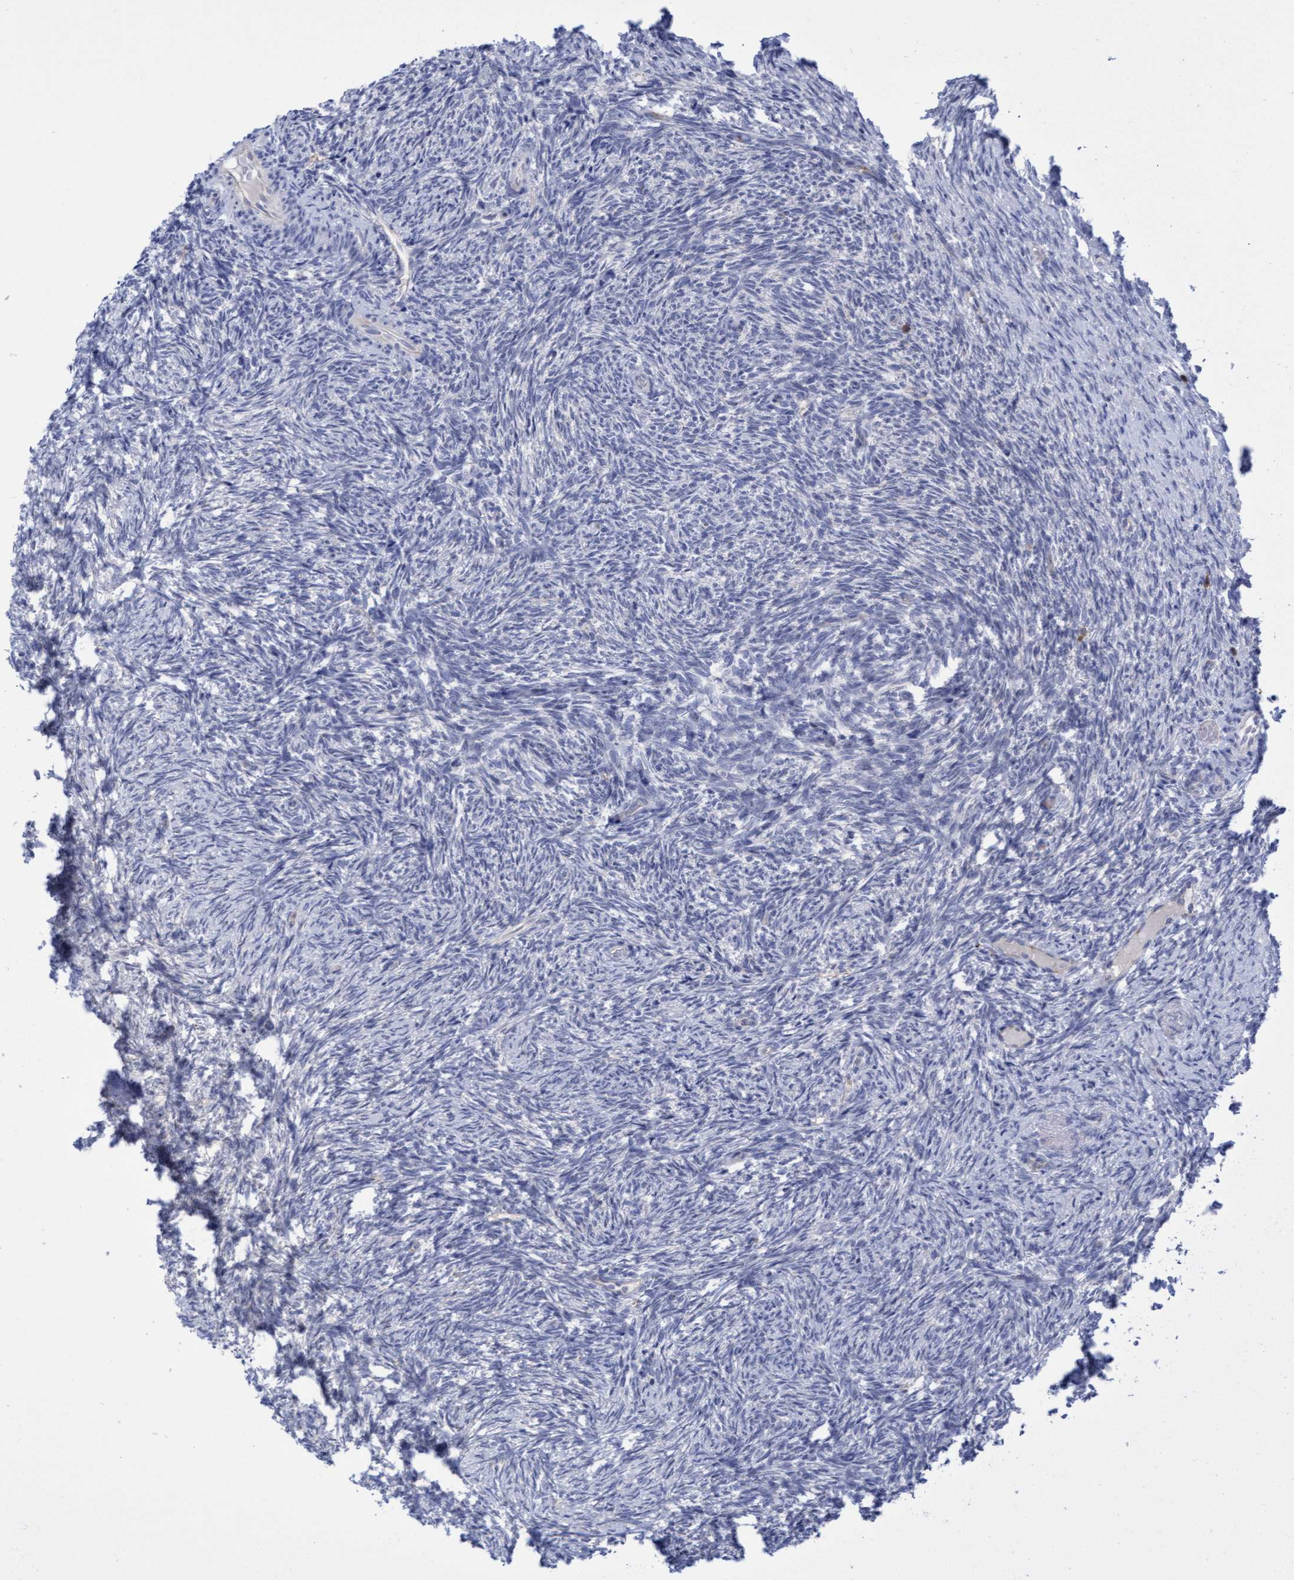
{"staining": {"intensity": "negative", "quantity": "none", "location": "none"}, "tissue": "ovary", "cell_type": "Follicle cells", "image_type": "normal", "snomed": [{"axis": "morphology", "description": "Normal tissue, NOS"}, {"axis": "topography", "description": "Ovary"}], "caption": "Immunohistochemical staining of normal ovary reveals no significant expression in follicle cells. The staining was performed using DAB (3,3'-diaminobenzidine) to visualize the protein expression in brown, while the nuclei were stained in blue with hematoxylin (Magnification: 20x).", "gene": "FNBP1", "patient": {"sex": "female", "age": 41}}